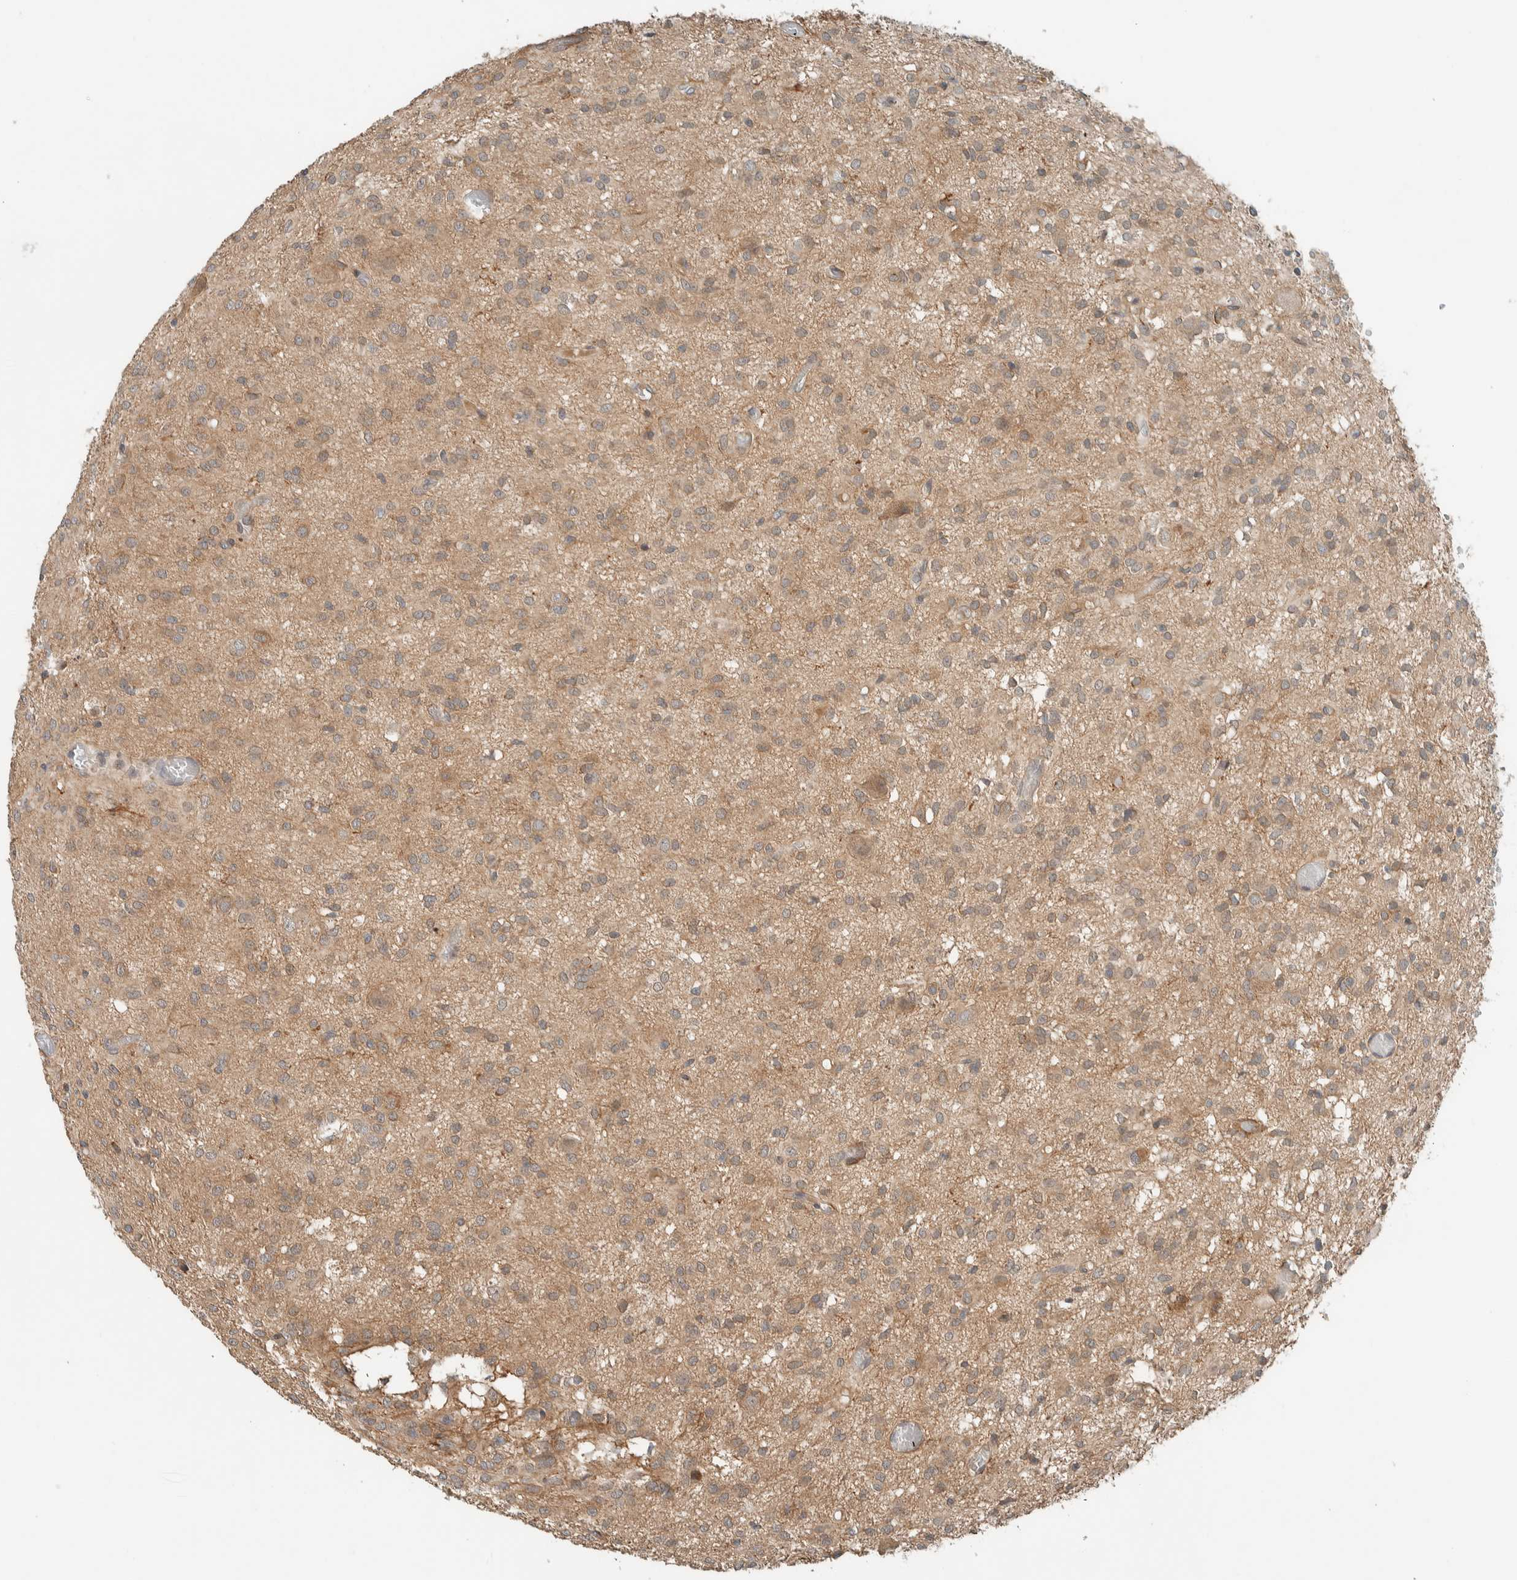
{"staining": {"intensity": "weak", "quantity": ">75%", "location": "cytoplasmic/membranous"}, "tissue": "glioma", "cell_type": "Tumor cells", "image_type": "cancer", "snomed": [{"axis": "morphology", "description": "Glioma, malignant, High grade"}, {"axis": "topography", "description": "Brain"}], "caption": "IHC micrograph of neoplastic tissue: human malignant glioma (high-grade) stained using IHC shows low levels of weak protein expression localized specifically in the cytoplasmic/membranous of tumor cells, appearing as a cytoplasmic/membranous brown color.", "gene": "CTBP2", "patient": {"sex": "female", "age": 59}}